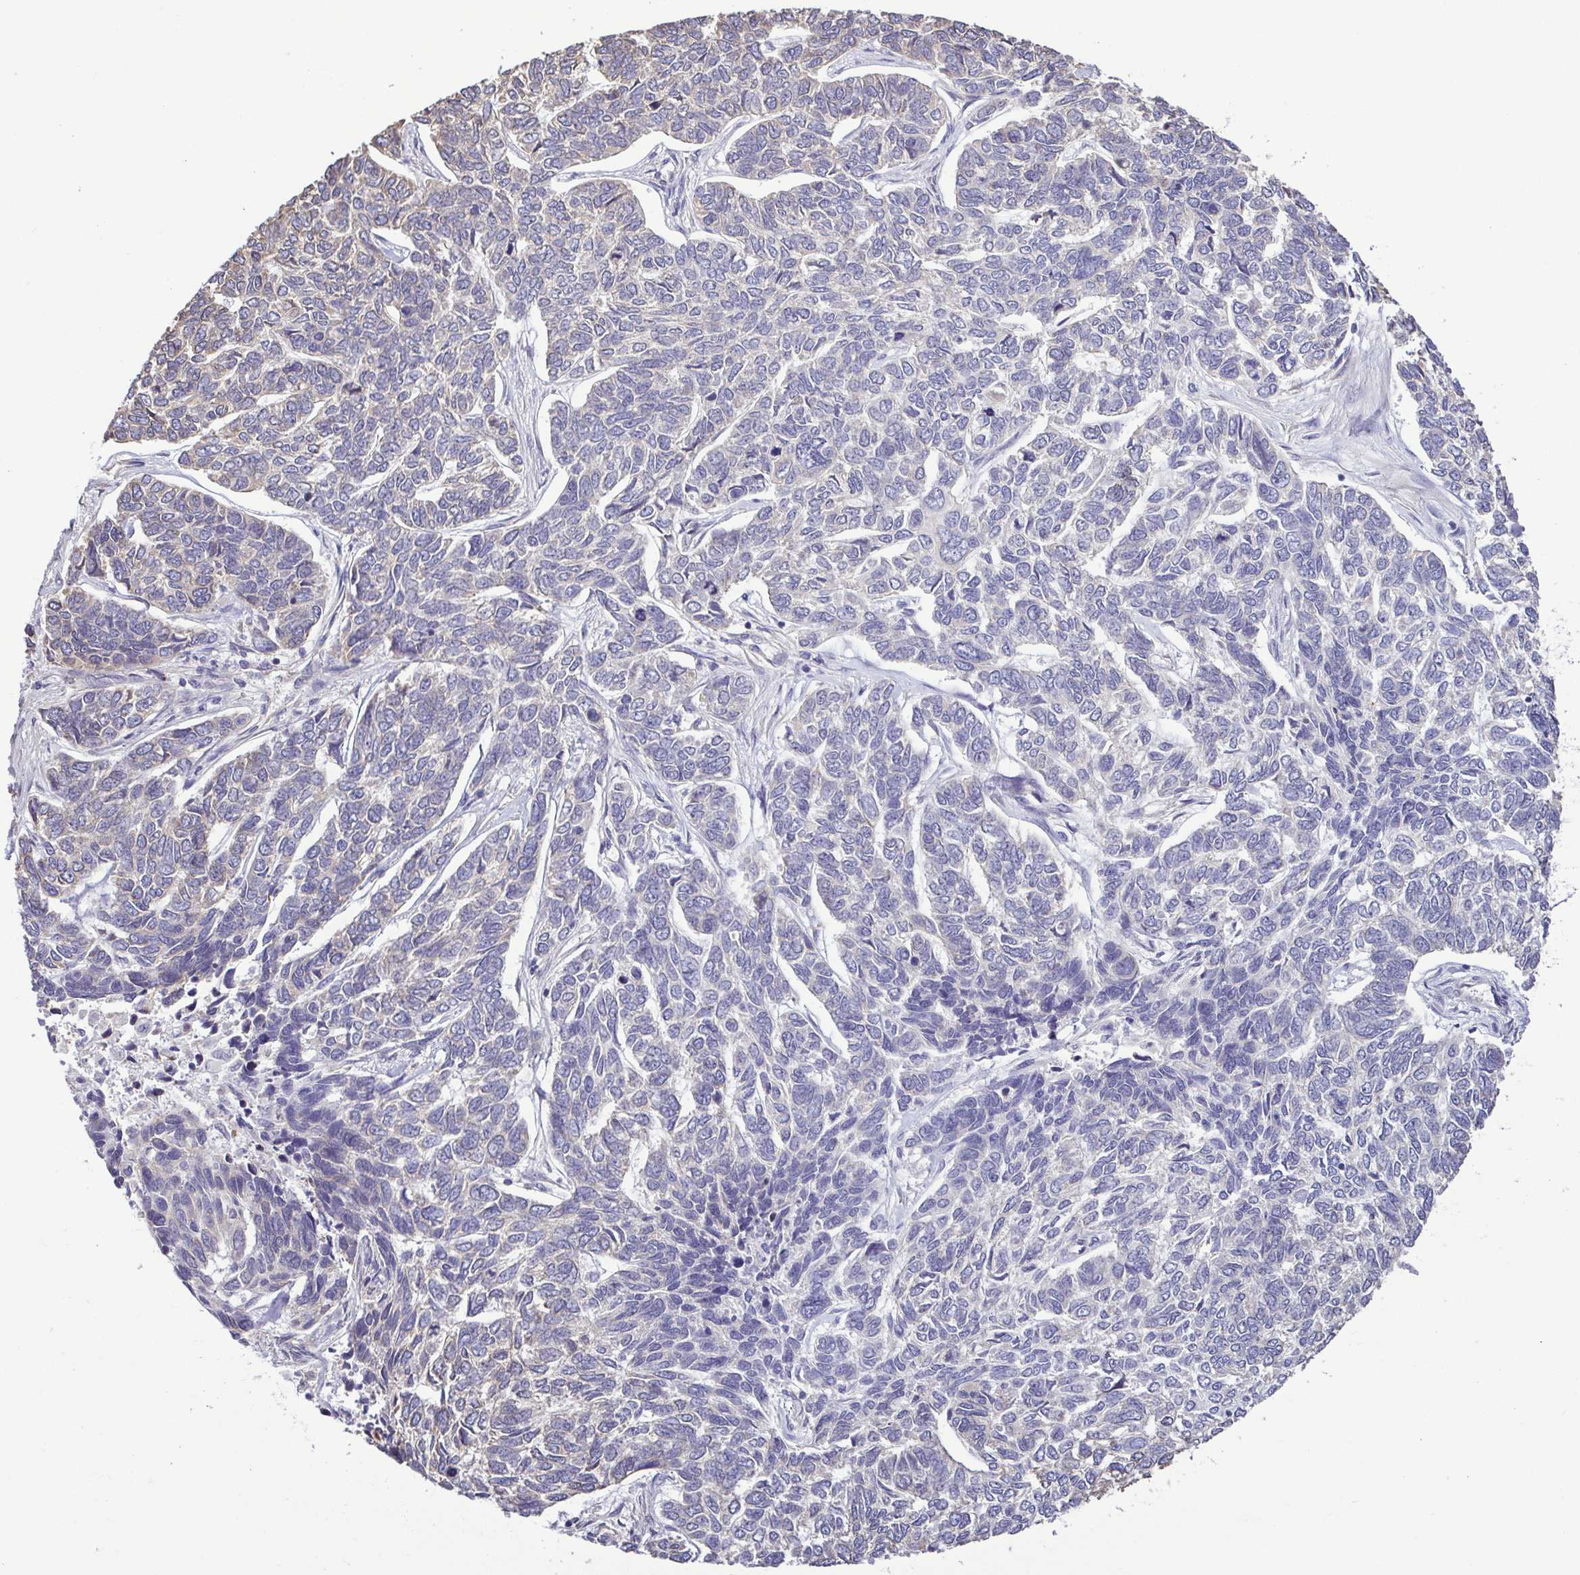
{"staining": {"intensity": "negative", "quantity": "none", "location": "none"}, "tissue": "skin cancer", "cell_type": "Tumor cells", "image_type": "cancer", "snomed": [{"axis": "morphology", "description": "Basal cell carcinoma"}, {"axis": "topography", "description": "Skin"}], "caption": "High magnification brightfield microscopy of skin cancer stained with DAB (3,3'-diaminobenzidine) (brown) and counterstained with hematoxylin (blue): tumor cells show no significant expression. The staining was performed using DAB (3,3'-diaminobenzidine) to visualize the protein expression in brown, while the nuclei were stained in blue with hematoxylin (Magnification: 20x).", "gene": "MYL10", "patient": {"sex": "female", "age": 65}}